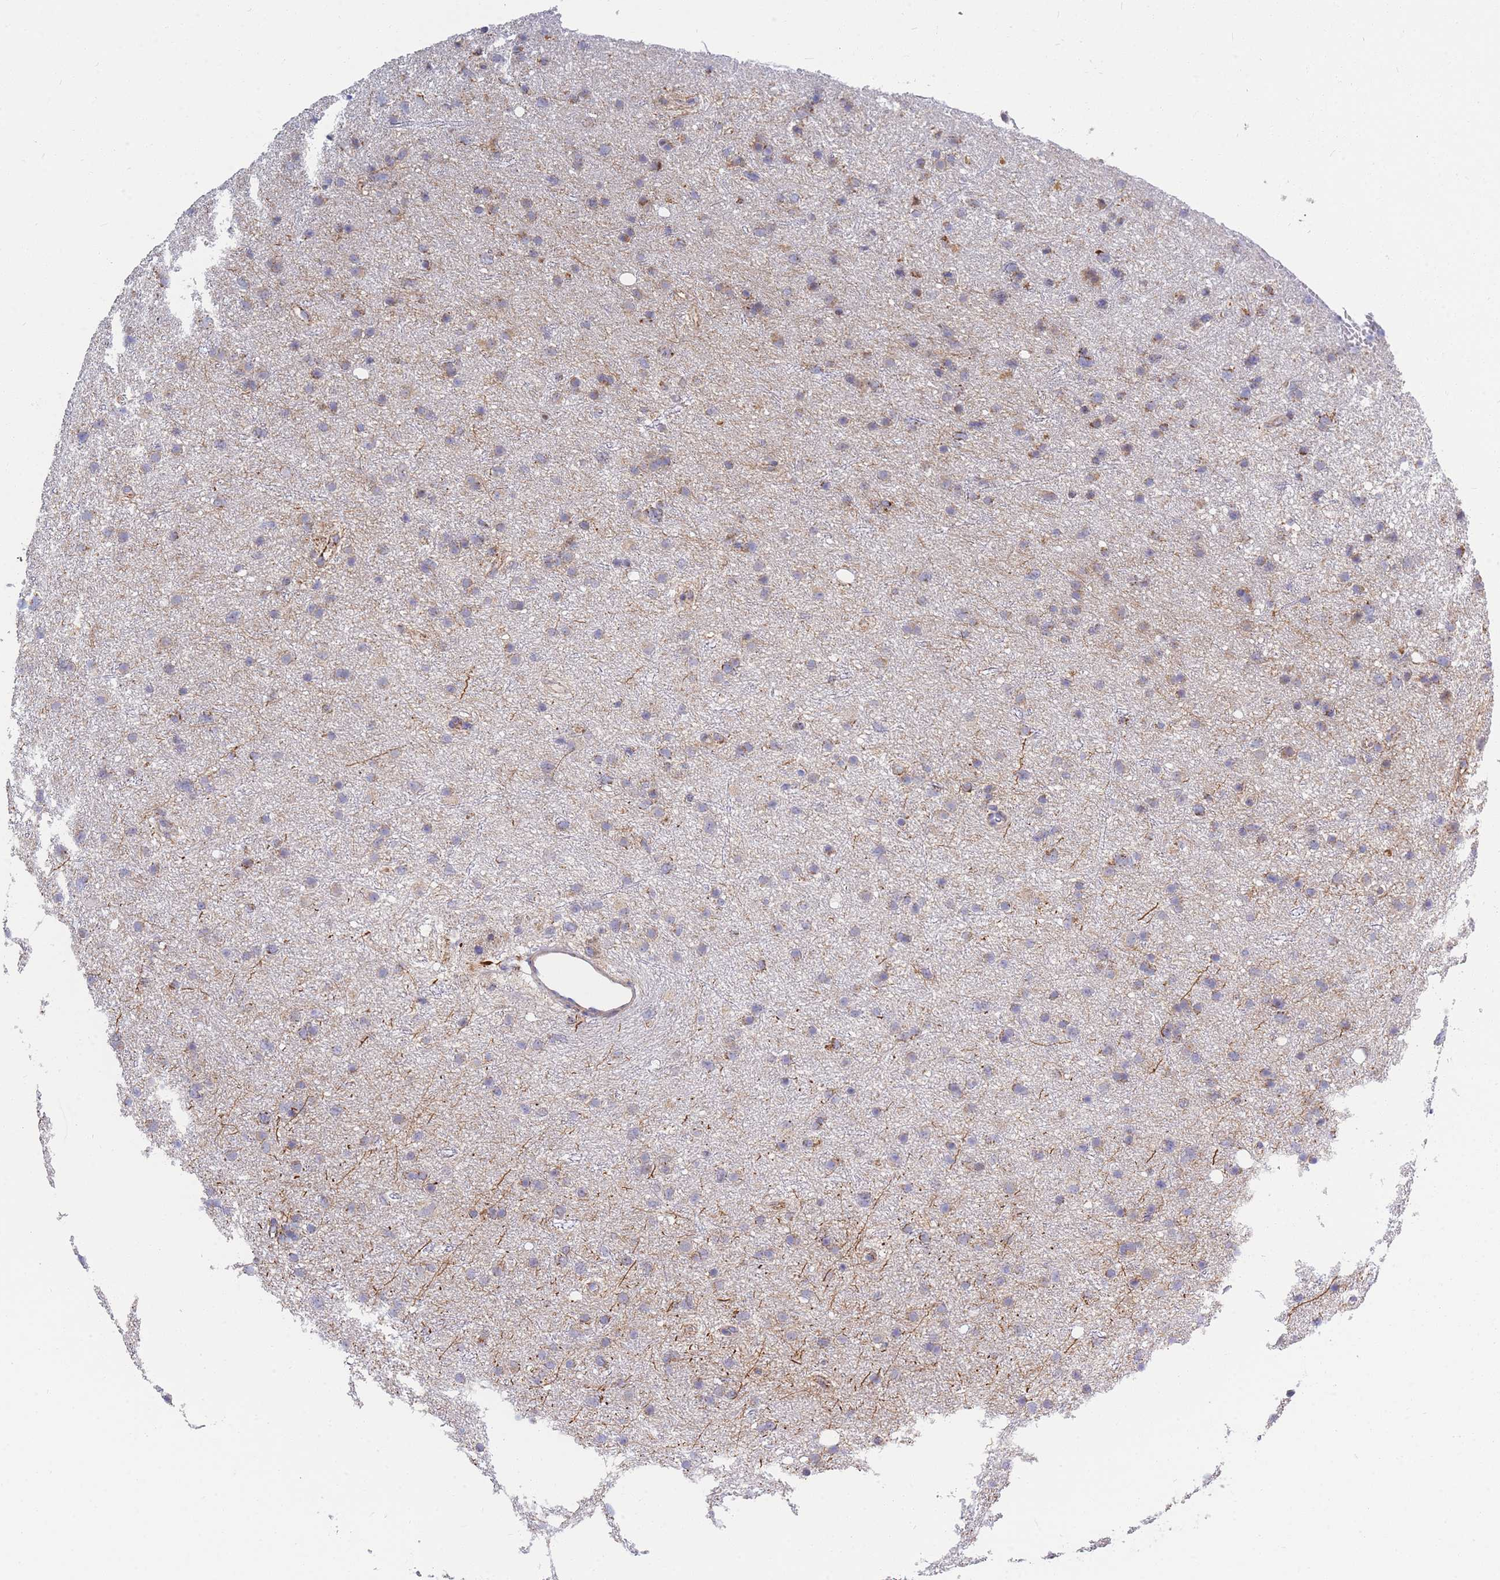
{"staining": {"intensity": "strong", "quantity": "<25%", "location": "cytoplasmic/membranous"}, "tissue": "glioma", "cell_type": "Tumor cells", "image_type": "cancer", "snomed": [{"axis": "morphology", "description": "Glioma, malignant, Low grade"}, {"axis": "topography", "description": "Cerebral cortex"}], "caption": "The immunohistochemical stain labels strong cytoplasmic/membranous staining in tumor cells of glioma tissue. (DAB = brown stain, brightfield microscopy at high magnification).", "gene": "MOB4", "patient": {"sex": "female", "age": 39}}